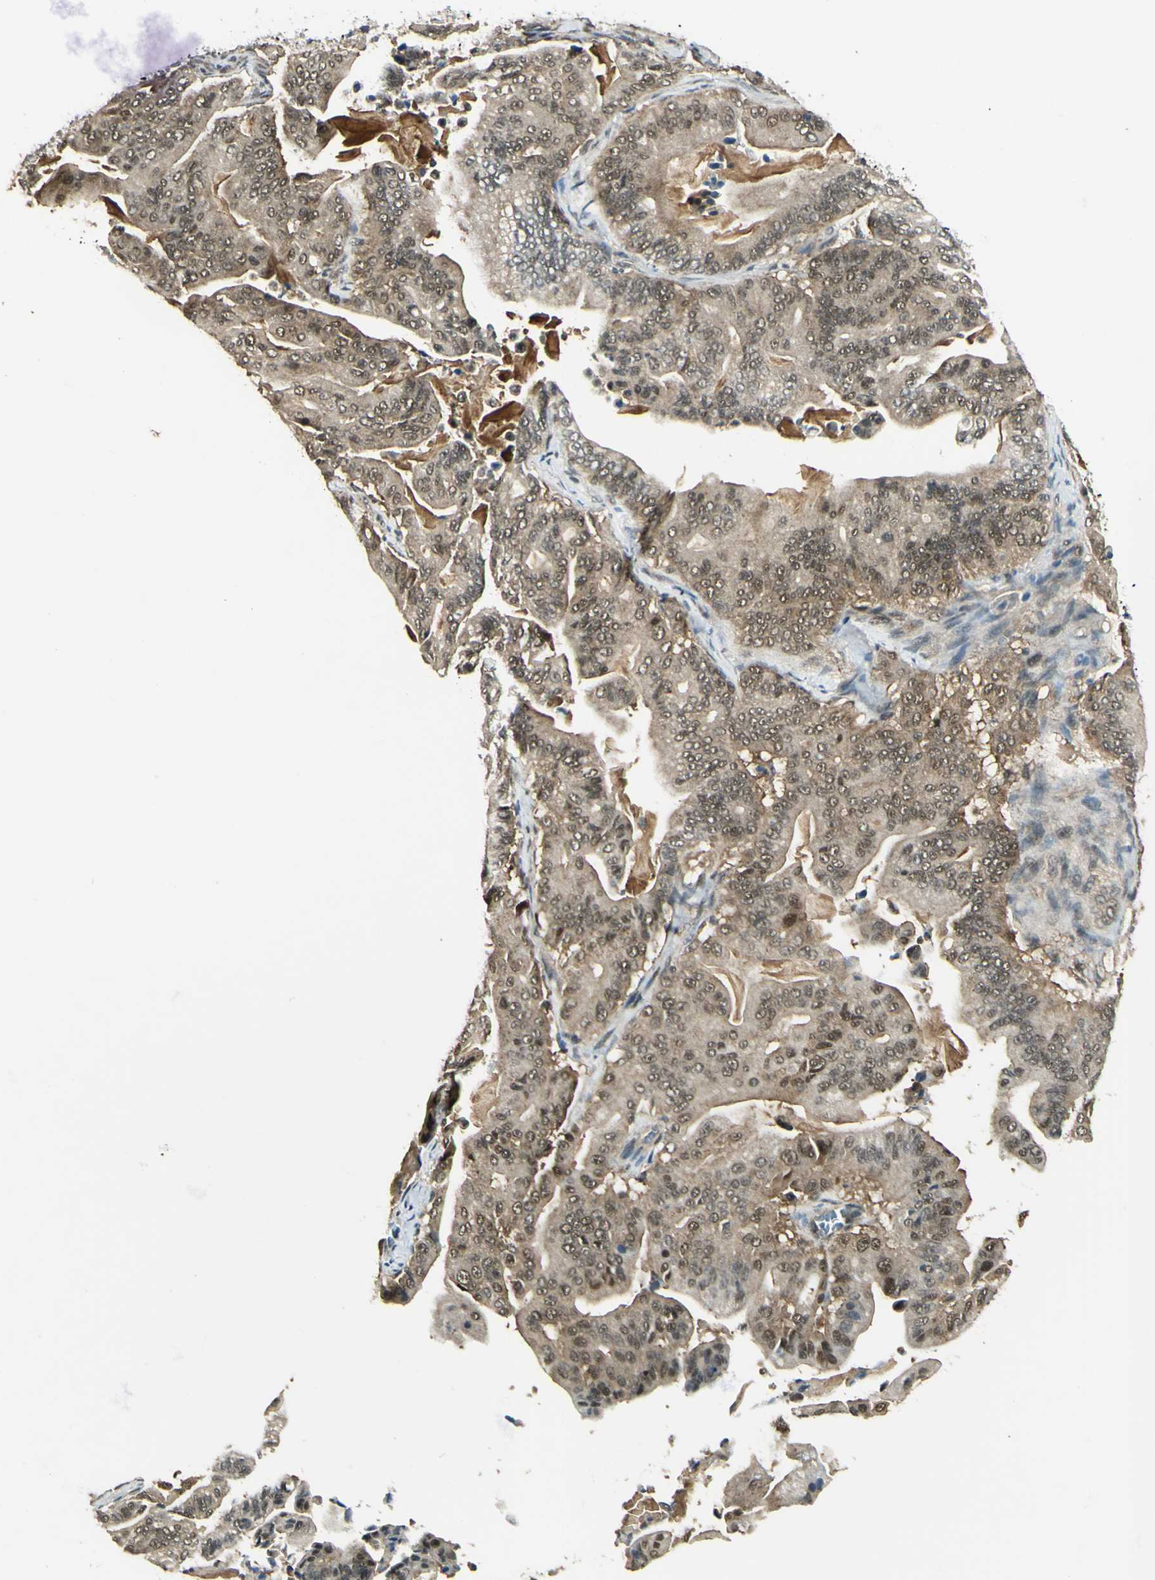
{"staining": {"intensity": "weak", "quantity": ">75%", "location": "cytoplasmic/membranous,nuclear"}, "tissue": "pancreatic cancer", "cell_type": "Tumor cells", "image_type": "cancer", "snomed": [{"axis": "morphology", "description": "Adenocarcinoma, NOS"}, {"axis": "topography", "description": "Pancreas"}], "caption": "Immunohistochemistry (IHC) (DAB (3,3'-diaminobenzidine)) staining of human pancreatic cancer (adenocarcinoma) displays weak cytoplasmic/membranous and nuclear protein positivity in approximately >75% of tumor cells. (Stains: DAB (3,3'-diaminobenzidine) in brown, nuclei in blue, Microscopy: brightfield microscopy at high magnification).", "gene": "PSMD5", "patient": {"sex": "male", "age": 63}}